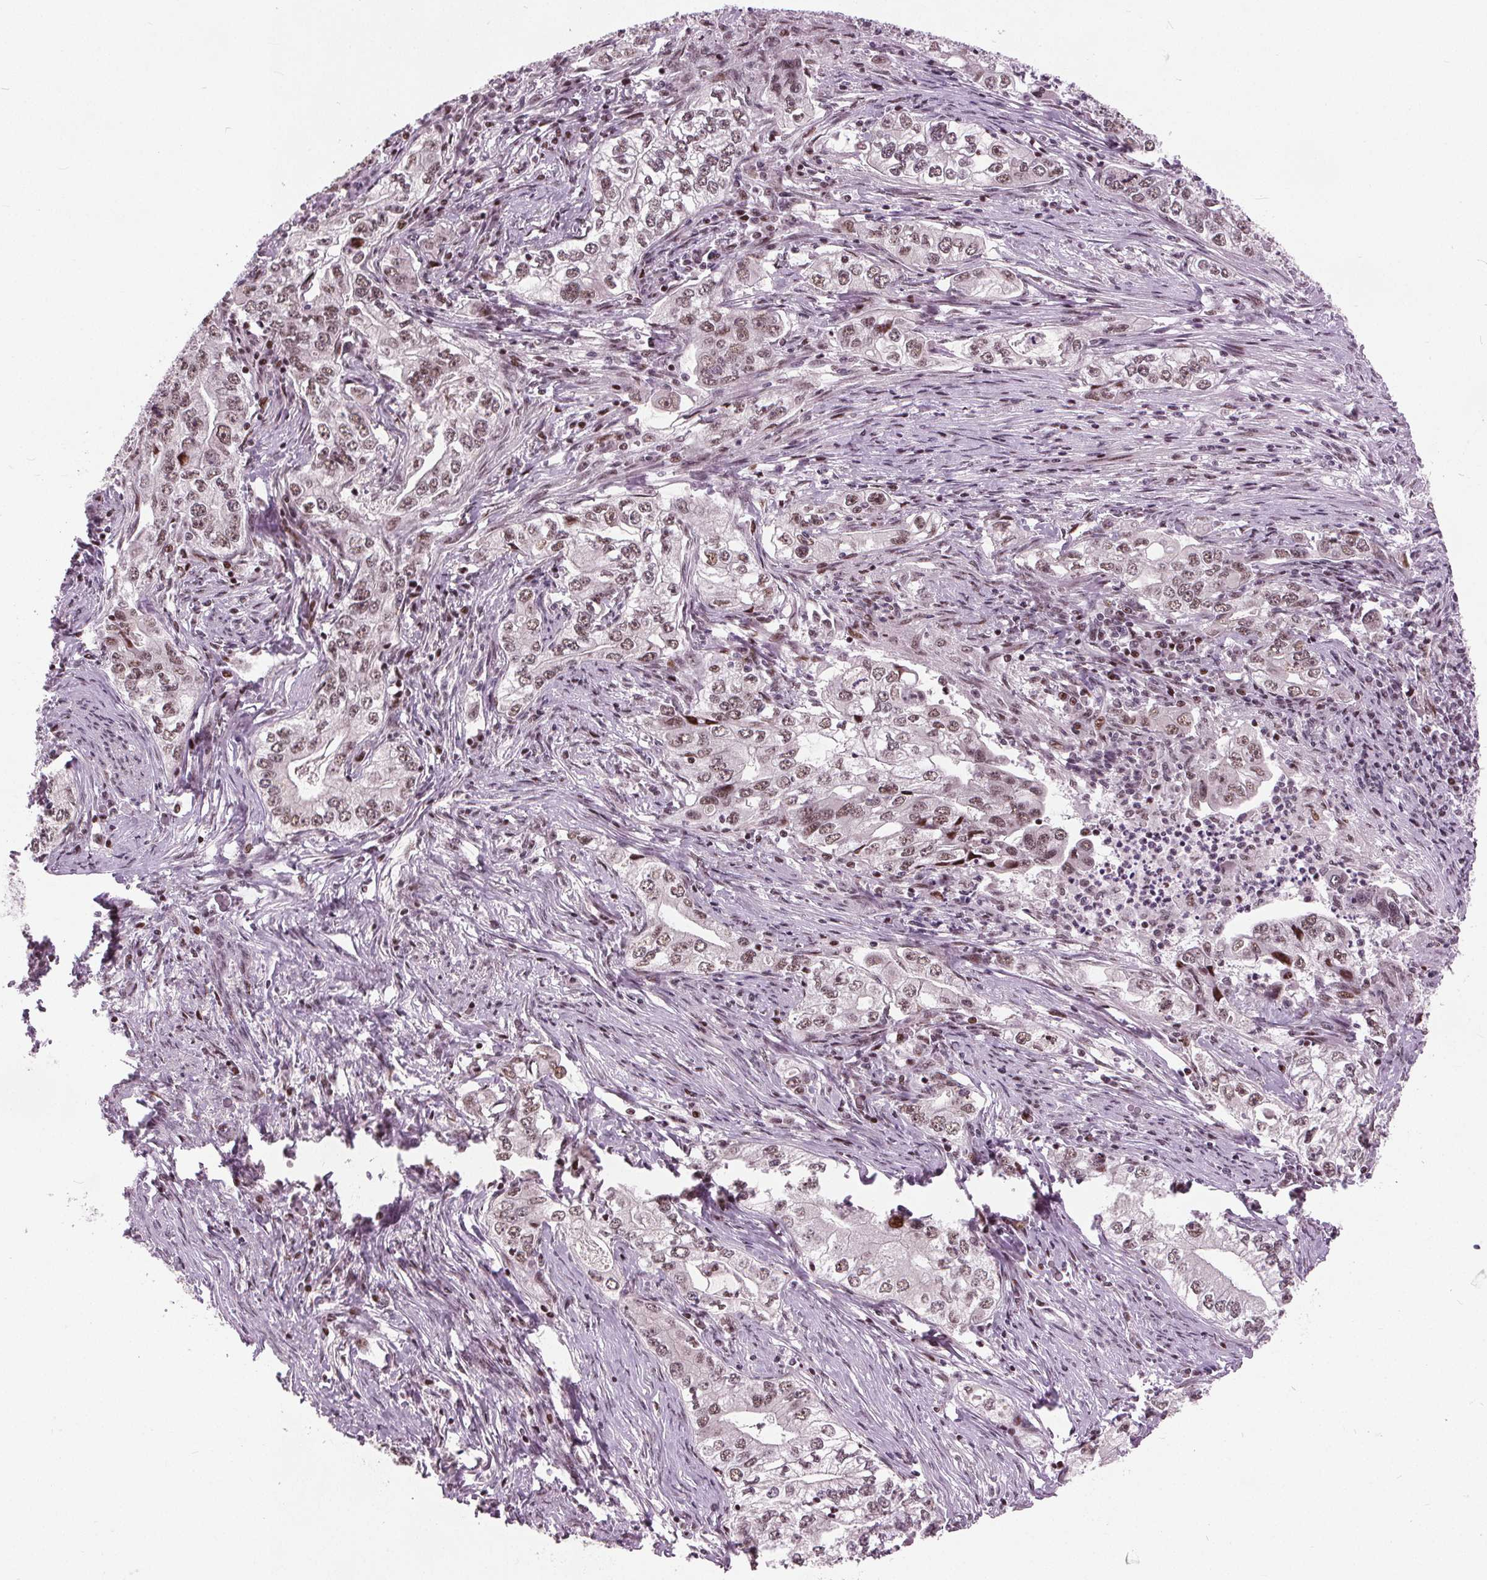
{"staining": {"intensity": "moderate", "quantity": ">75%", "location": "nuclear"}, "tissue": "stomach cancer", "cell_type": "Tumor cells", "image_type": "cancer", "snomed": [{"axis": "morphology", "description": "Adenocarcinoma, NOS"}, {"axis": "topography", "description": "Stomach, lower"}], "caption": "Stomach cancer was stained to show a protein in brown. There is medium levels of moderate nuclear staining in about >75% of tumor cells.", "gene": "TTC34", "patient": {"sex": "female", "age": 72}}